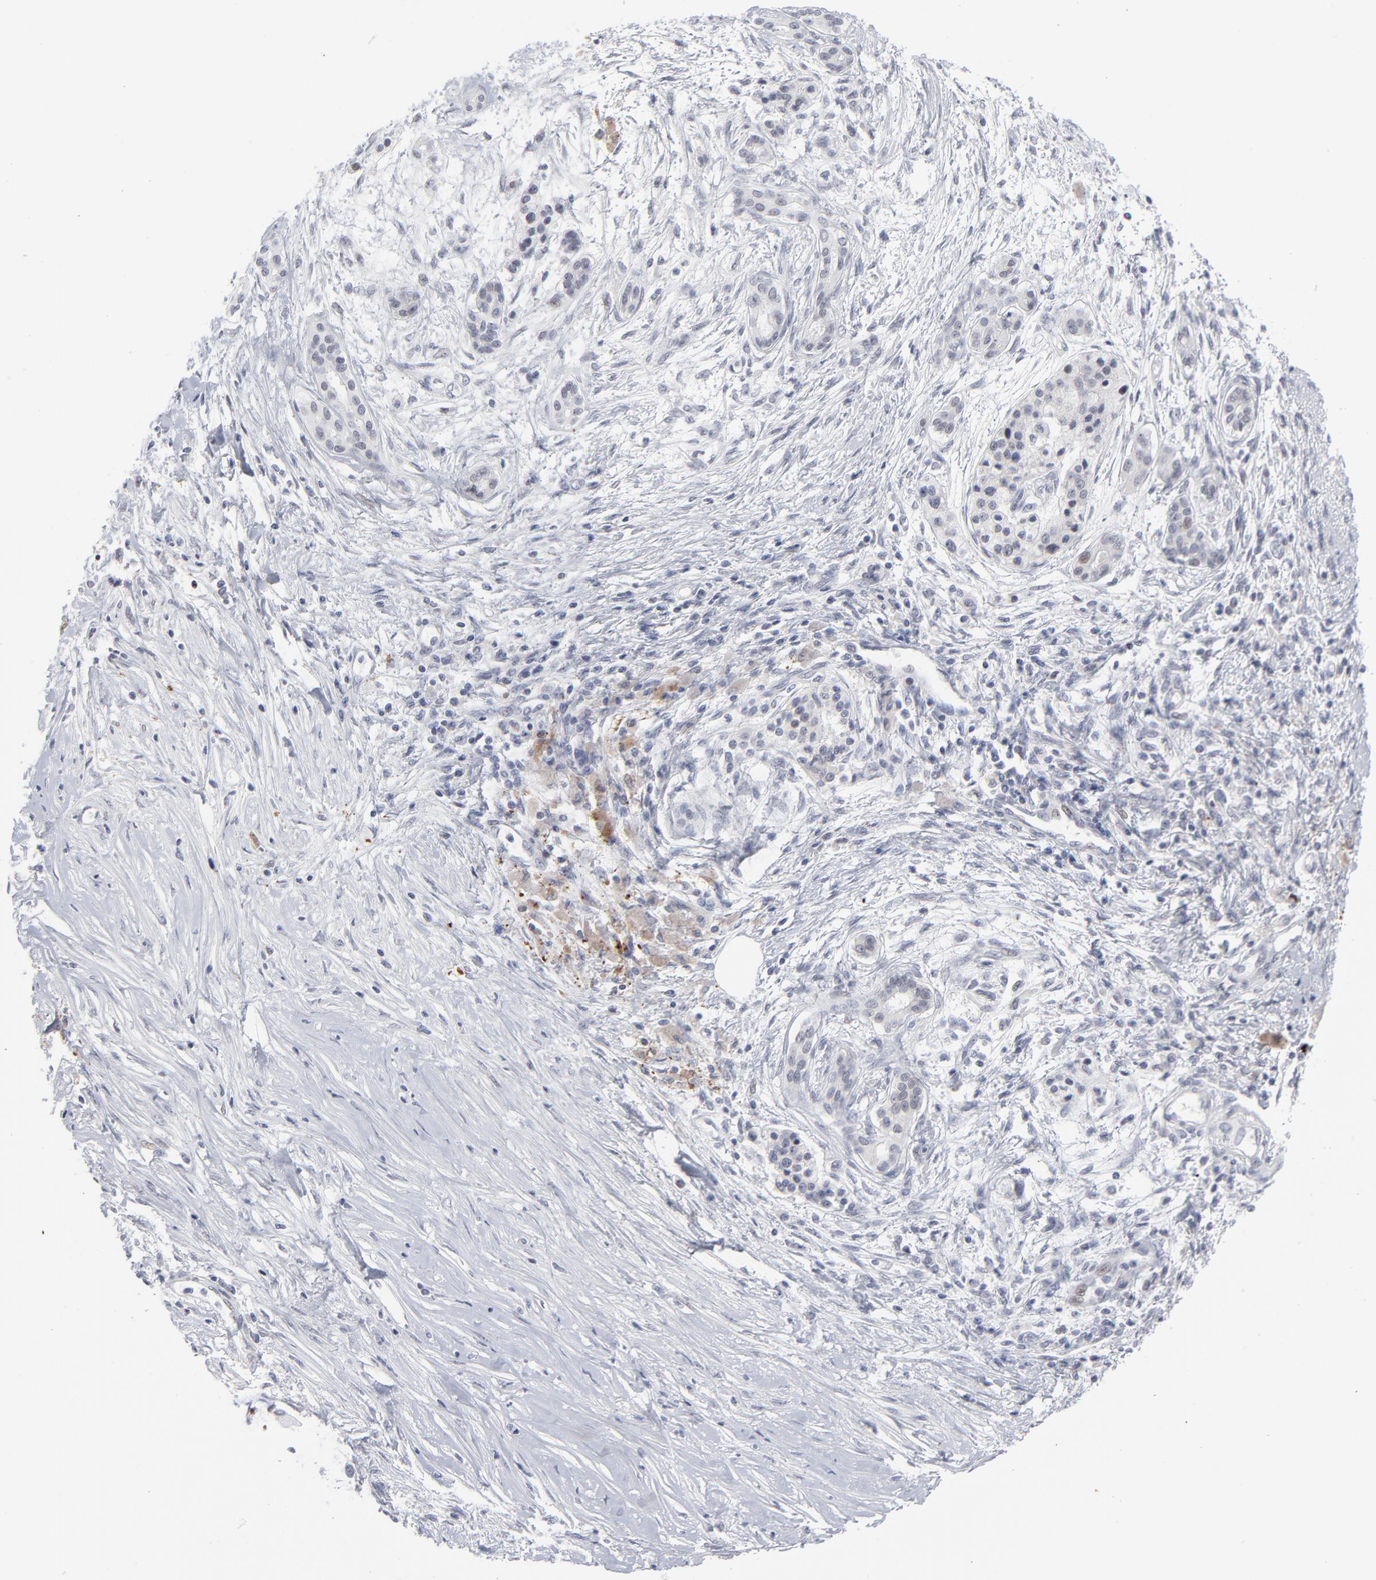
{"staining": {"intensity": "negative", "quantity": "none", "location": "none"}, "tissue": "pancreatic cancer", "cell_type": "Tumor cells", "image_type": "cancer", "snomed": [{"axis": "morphology", "description": "Adenocarcinoma, NOS"}, {"axis": "topography", "description": "Pancreas"}], "caption": "Photomicrograph shows no significant protein positivity in tumor cells of pancreatic cancer.", "gene": "CCR2", "patient": {"sex": "female", "age": 59}}